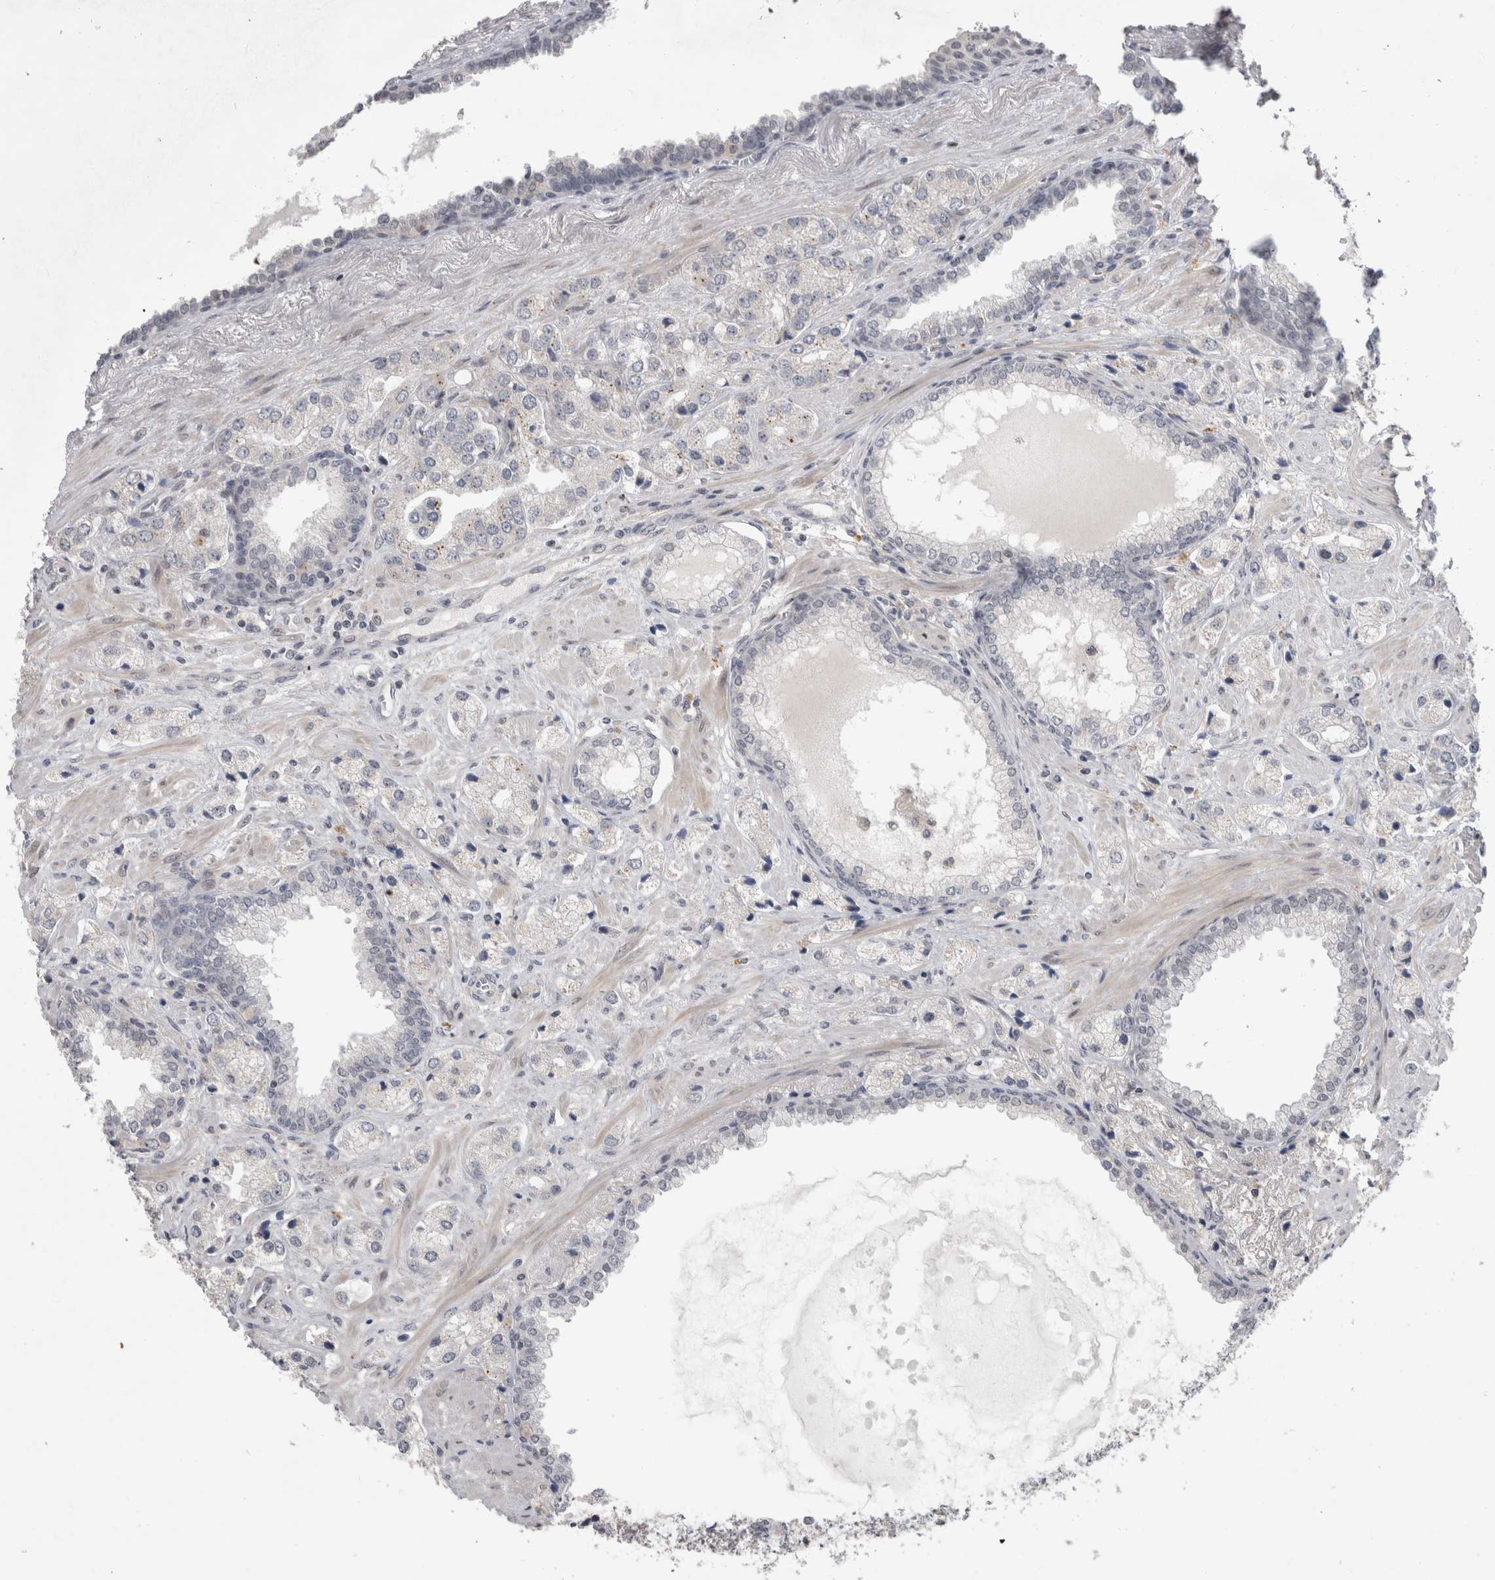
{"staining": {"intensity": "negative", "quantity": "none", "location": "none"}, "tissue": "prostate cancer", "cell_type": "Tumor cells", "image_type": "cancer", "snomed": [{"axis": "morphology", "description": "Adenocarcinoma, High grade"}, {"axis": "topography", "description": "Prostate"}], "caption": "Prostate adenocarcinoma (high-grade) stained for a protein using IHC displays no positivity tumor cells.", "gene": "MTBP", "patient": {"sex": "male", "age": 66}}